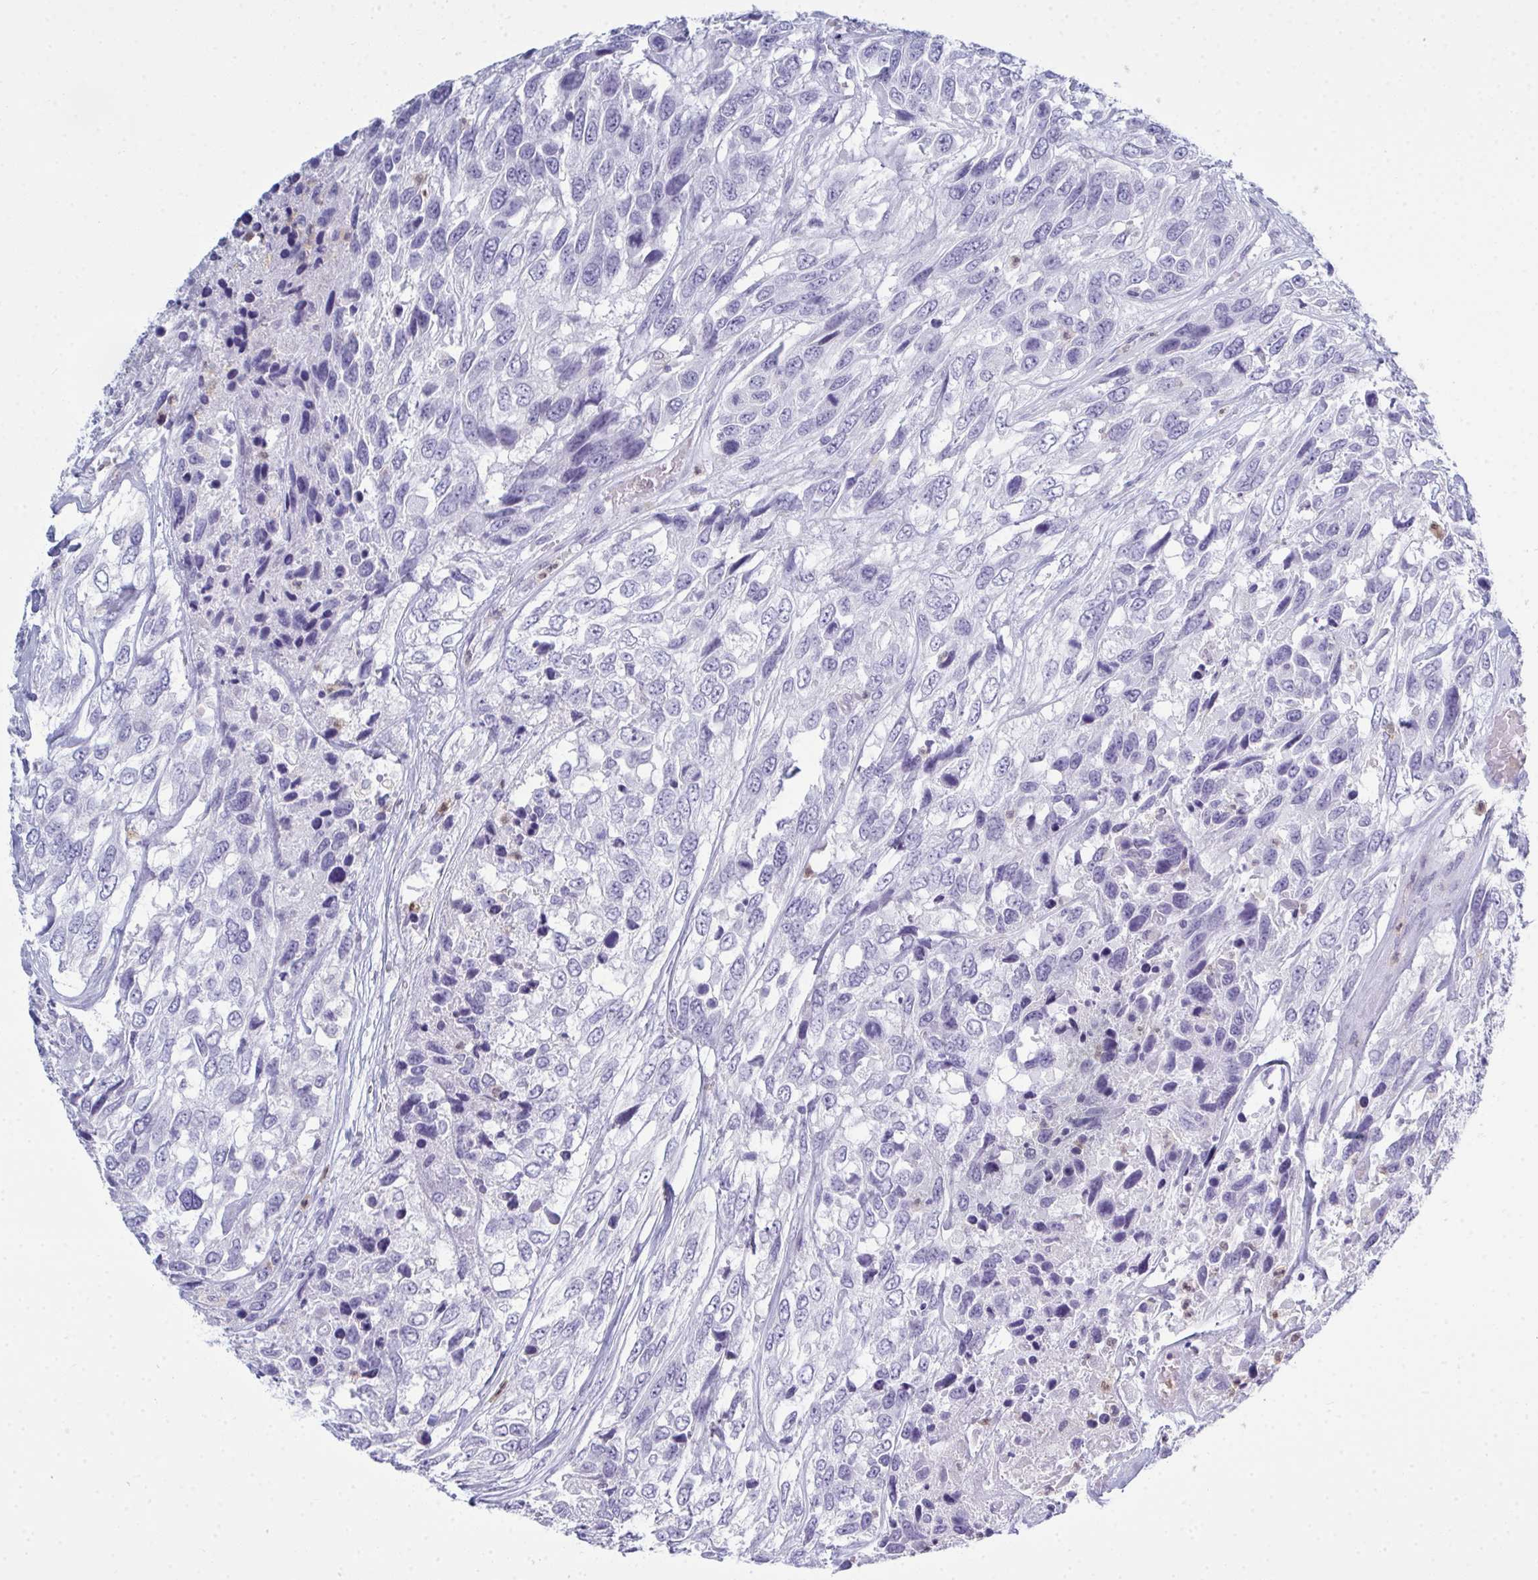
{"staining": {"intensity": "negative", "quantity": "none", "location": "none"}, "tissue": "urothelial cancer", "cell_type": "Tumor cells", "image_type": "cancer", "snomed": [{"axis": "morphology", "description": "Urothelial carcinoma, High grade"}, {"axis": "topography", "description": "Urinary bladder"}], "caption": "Immunohistochemistry (IHC) of urothelial carcinoma (high-grade) reveals no staining in tumor cells.", "gene": "SERPINB10", "patient": {"sex": "female", "age": 70}}